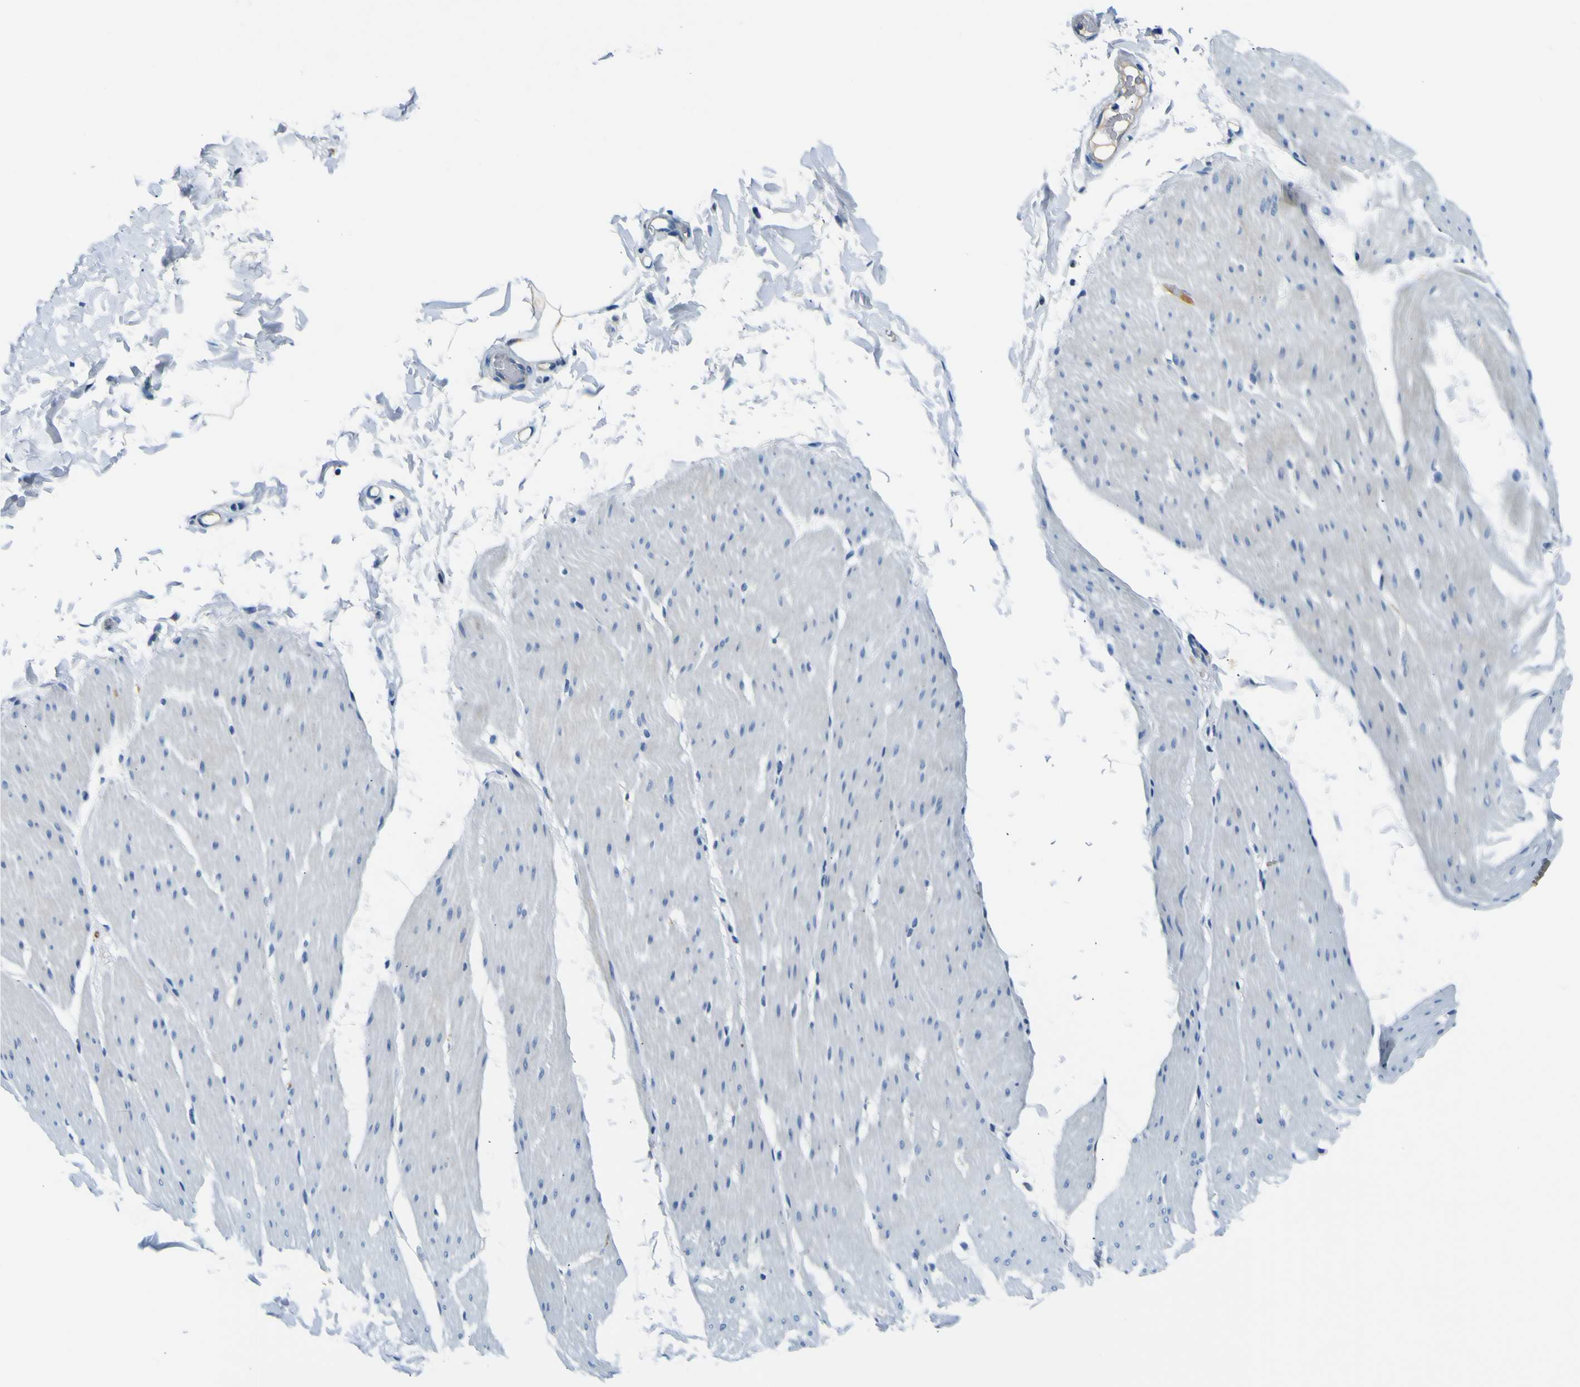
{"staining": {"intensity": "negative", "quantity": "none", "location": "none"}, "tissue": "smooth muscle", "cell_type": "Smooth muscle cells", "image_type": "normal", "snomed": [{"axis": "morphology", "description": "Normal tissue, NOS"}, {"axis": "topography", "description": "Smooth muscle"}, {"axis": "topography", "description": "Colon"}], "caption": "High magnification brightfield microscopy of normal smooth muscle stained with DAB (brown) and counterstained with hematoxylin (blue): smooth muscle cells show no significant positivity. (Immunohistochemistry (ihc), brightfield microscopy, high magnification).", "gene": "ADGRA2", "patient": {"sex": "male", "age": 67}}